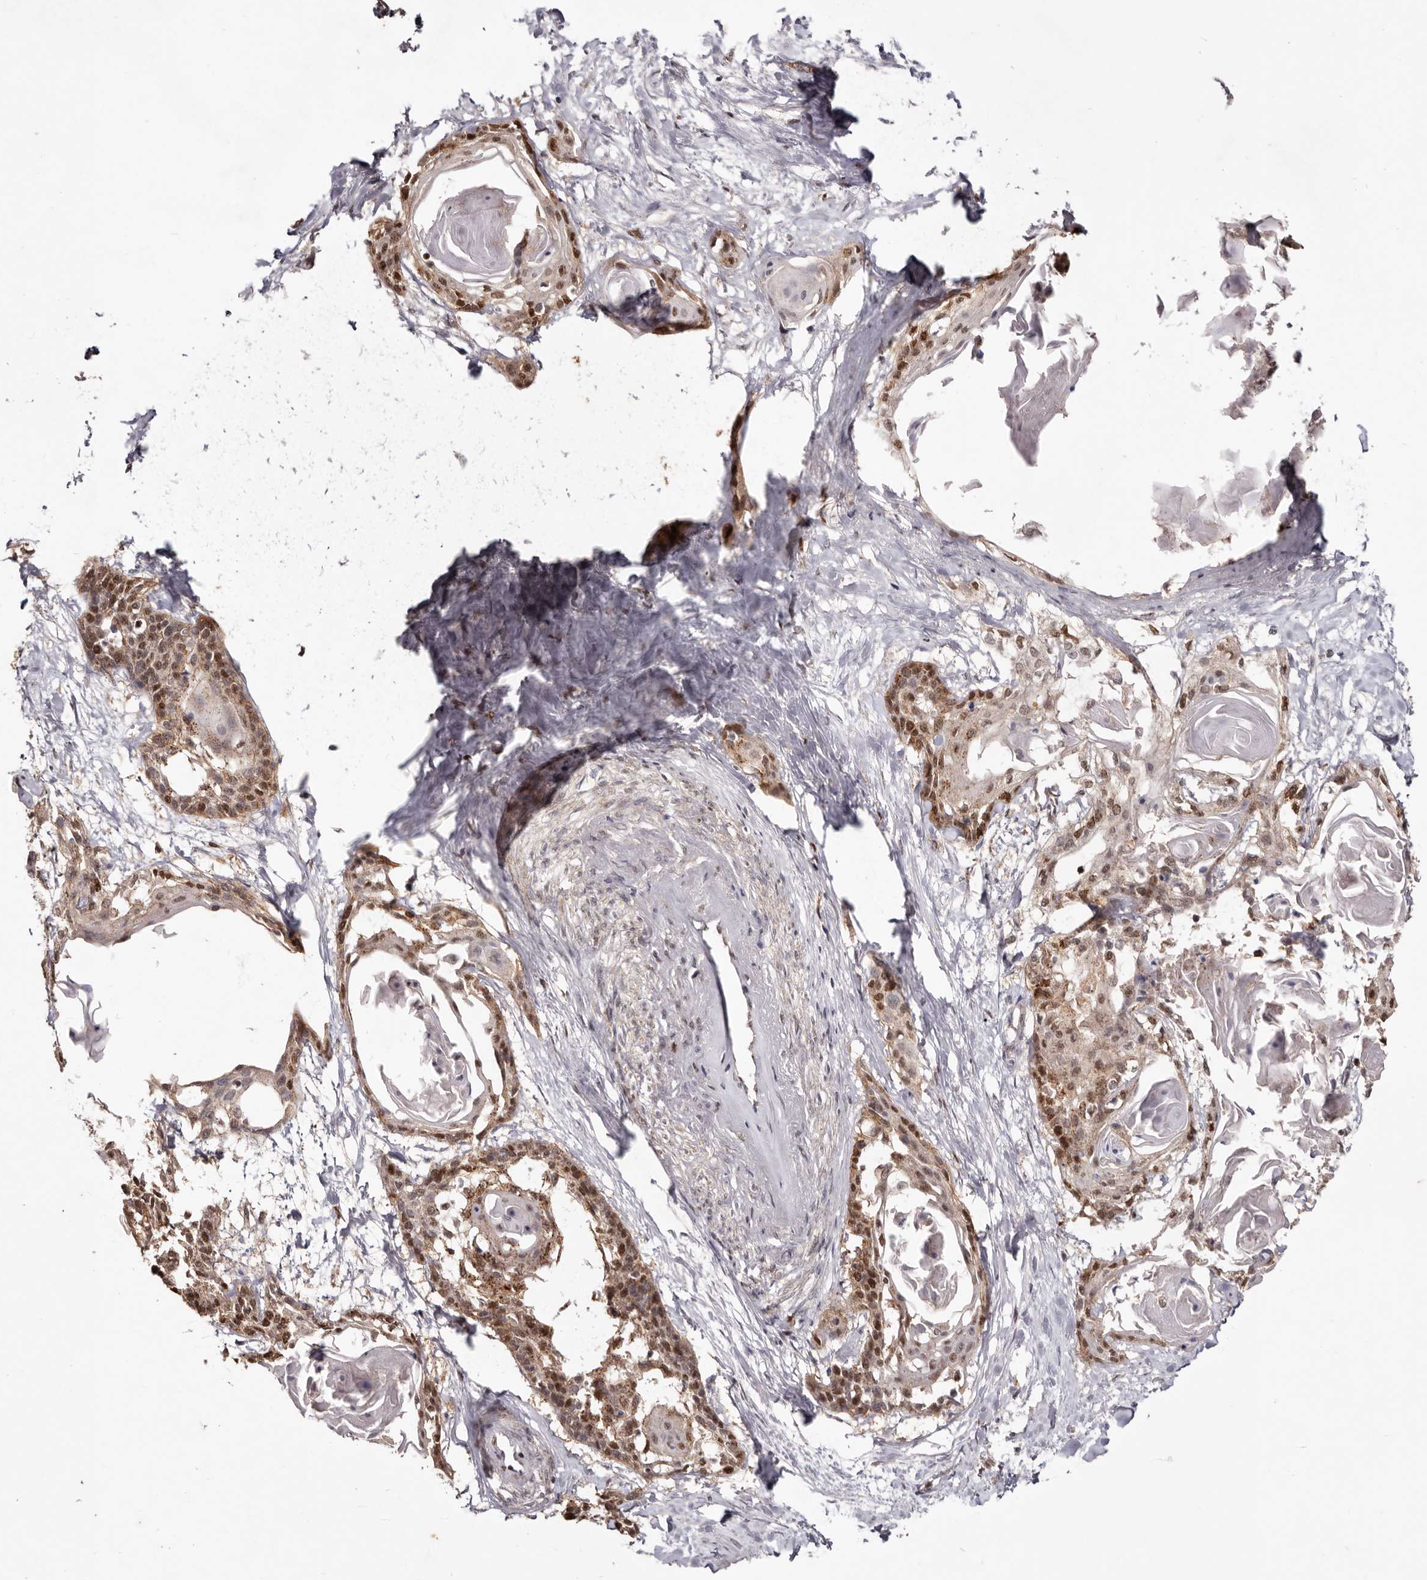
{"staining": {"intensity": "strong", "quantity": ">75%", "location": "cytoplasmic/membranous,nuclear"}, "tissue": "cervical cancer", "cell_type": "Tumor cells", "image_type": "cancer", "snomed": [{"axis": "morphology", "description": "Squamous cell carcinoma, NOS"}, {"axis": "topography", "description": "Cervix"}], "caption": "Squamous cell carcinoma (cervical) stained for a protein reveals strong cytoplasmic/membranous and nuclear positivity in tumor cells. The staining was performed using DAB, with brown indicating positive protein expression. Nuclei are stained blue with hematoxylin.", "gene": "NOTCH1", "patient": {"sex": "female", "age": 57}}